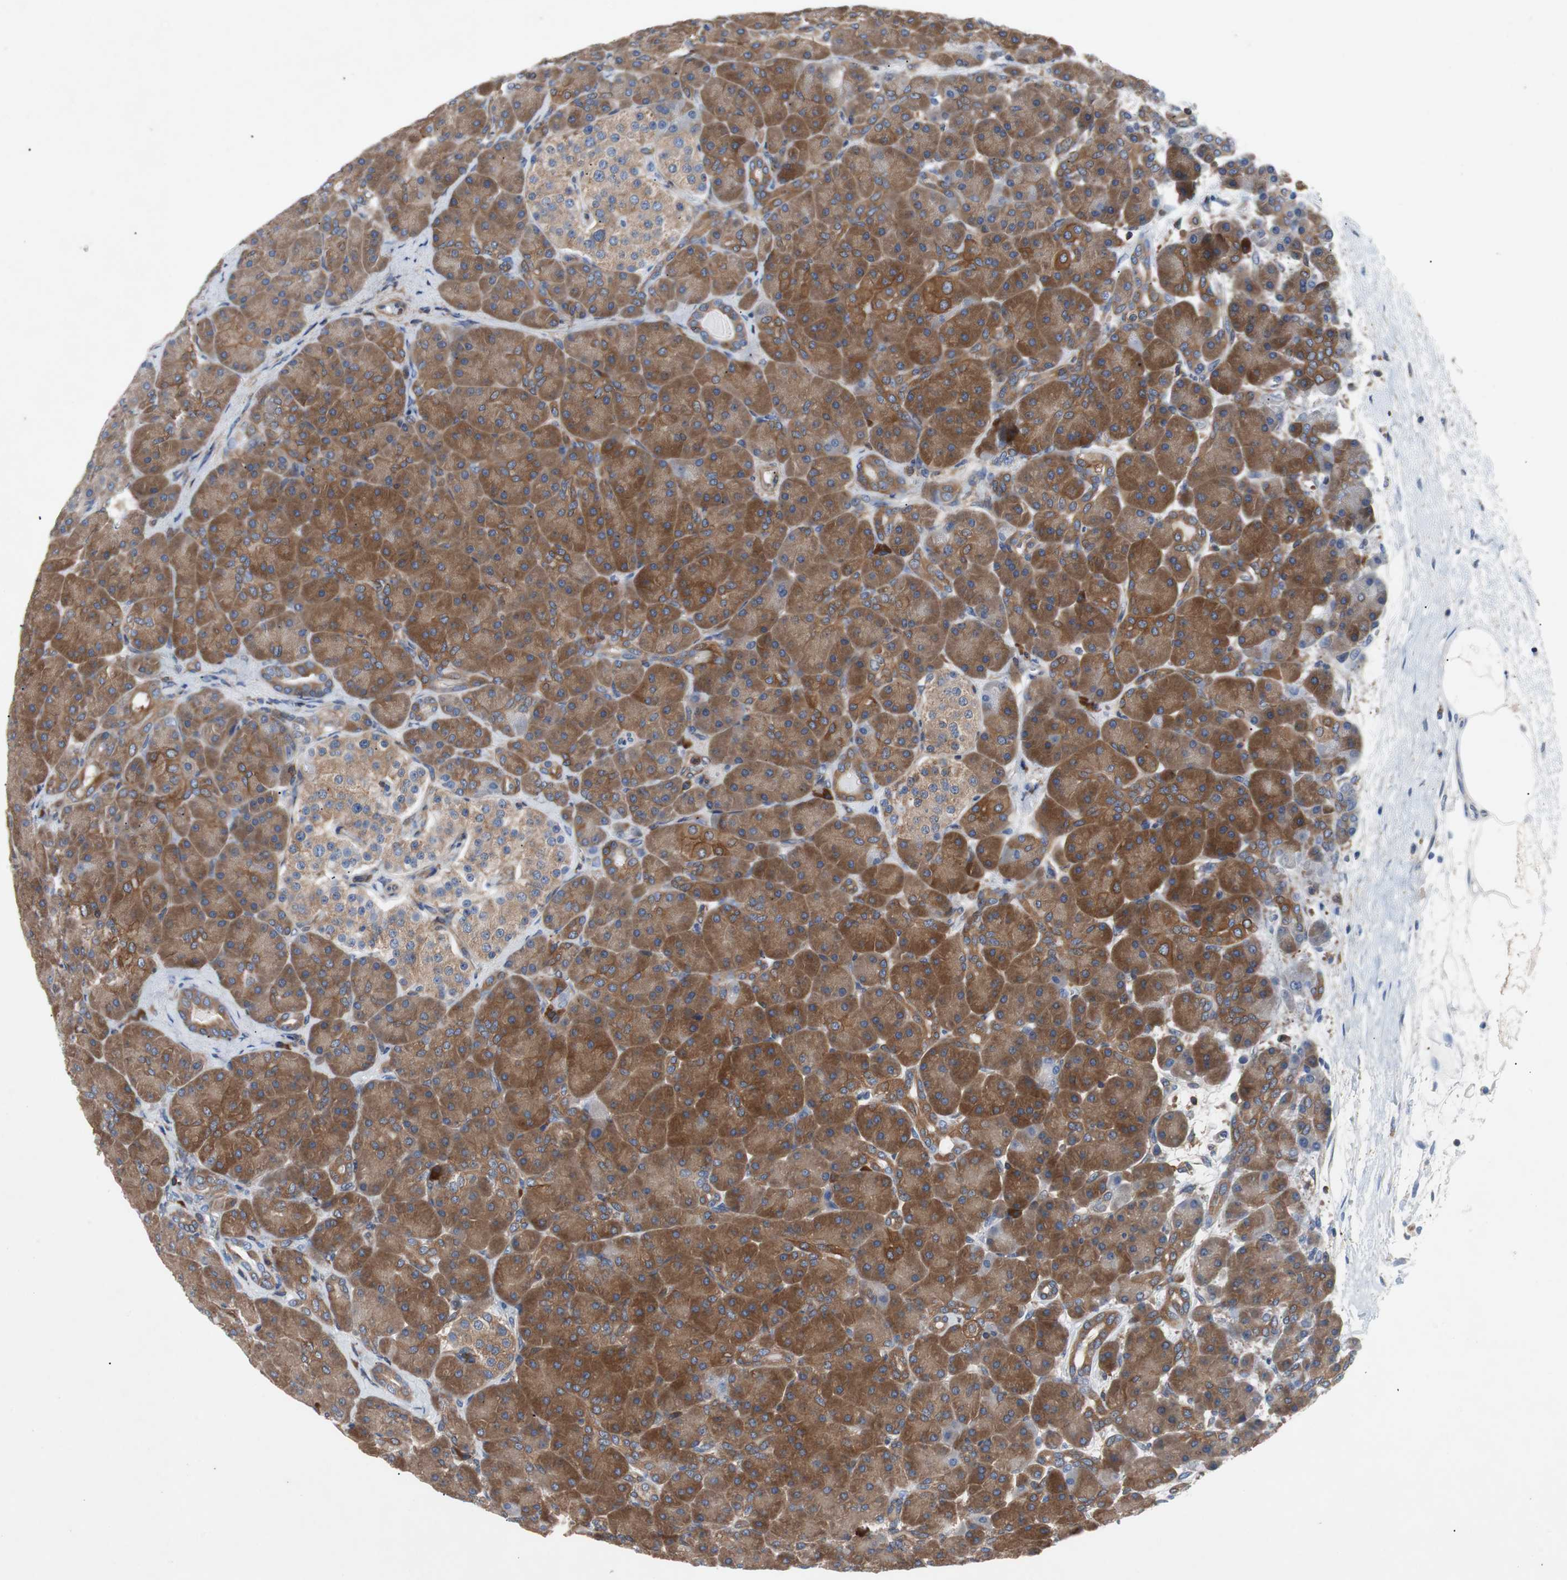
{"staining": {"intensity": "strong", "quantity": ">75%", "location": "cytoplasmic/membranous"}, "tissue": "pancreas", "cell_type": "Exocrine glandular cells", "image_type": "normal", "snomed": [{"axis": "morphology", "description": "Normal tissue, NOS"}, {"axis": "topography", "description": "Pancreas"}], "caption": "Brown immunohistochemical staining in normal human pancreas exhibits strong cytoplasmic/membranous expression in approximately >75% of exocrine glandular cells.", "gene": "GYS1", "patient": {"sex": "male", "age": 66}}